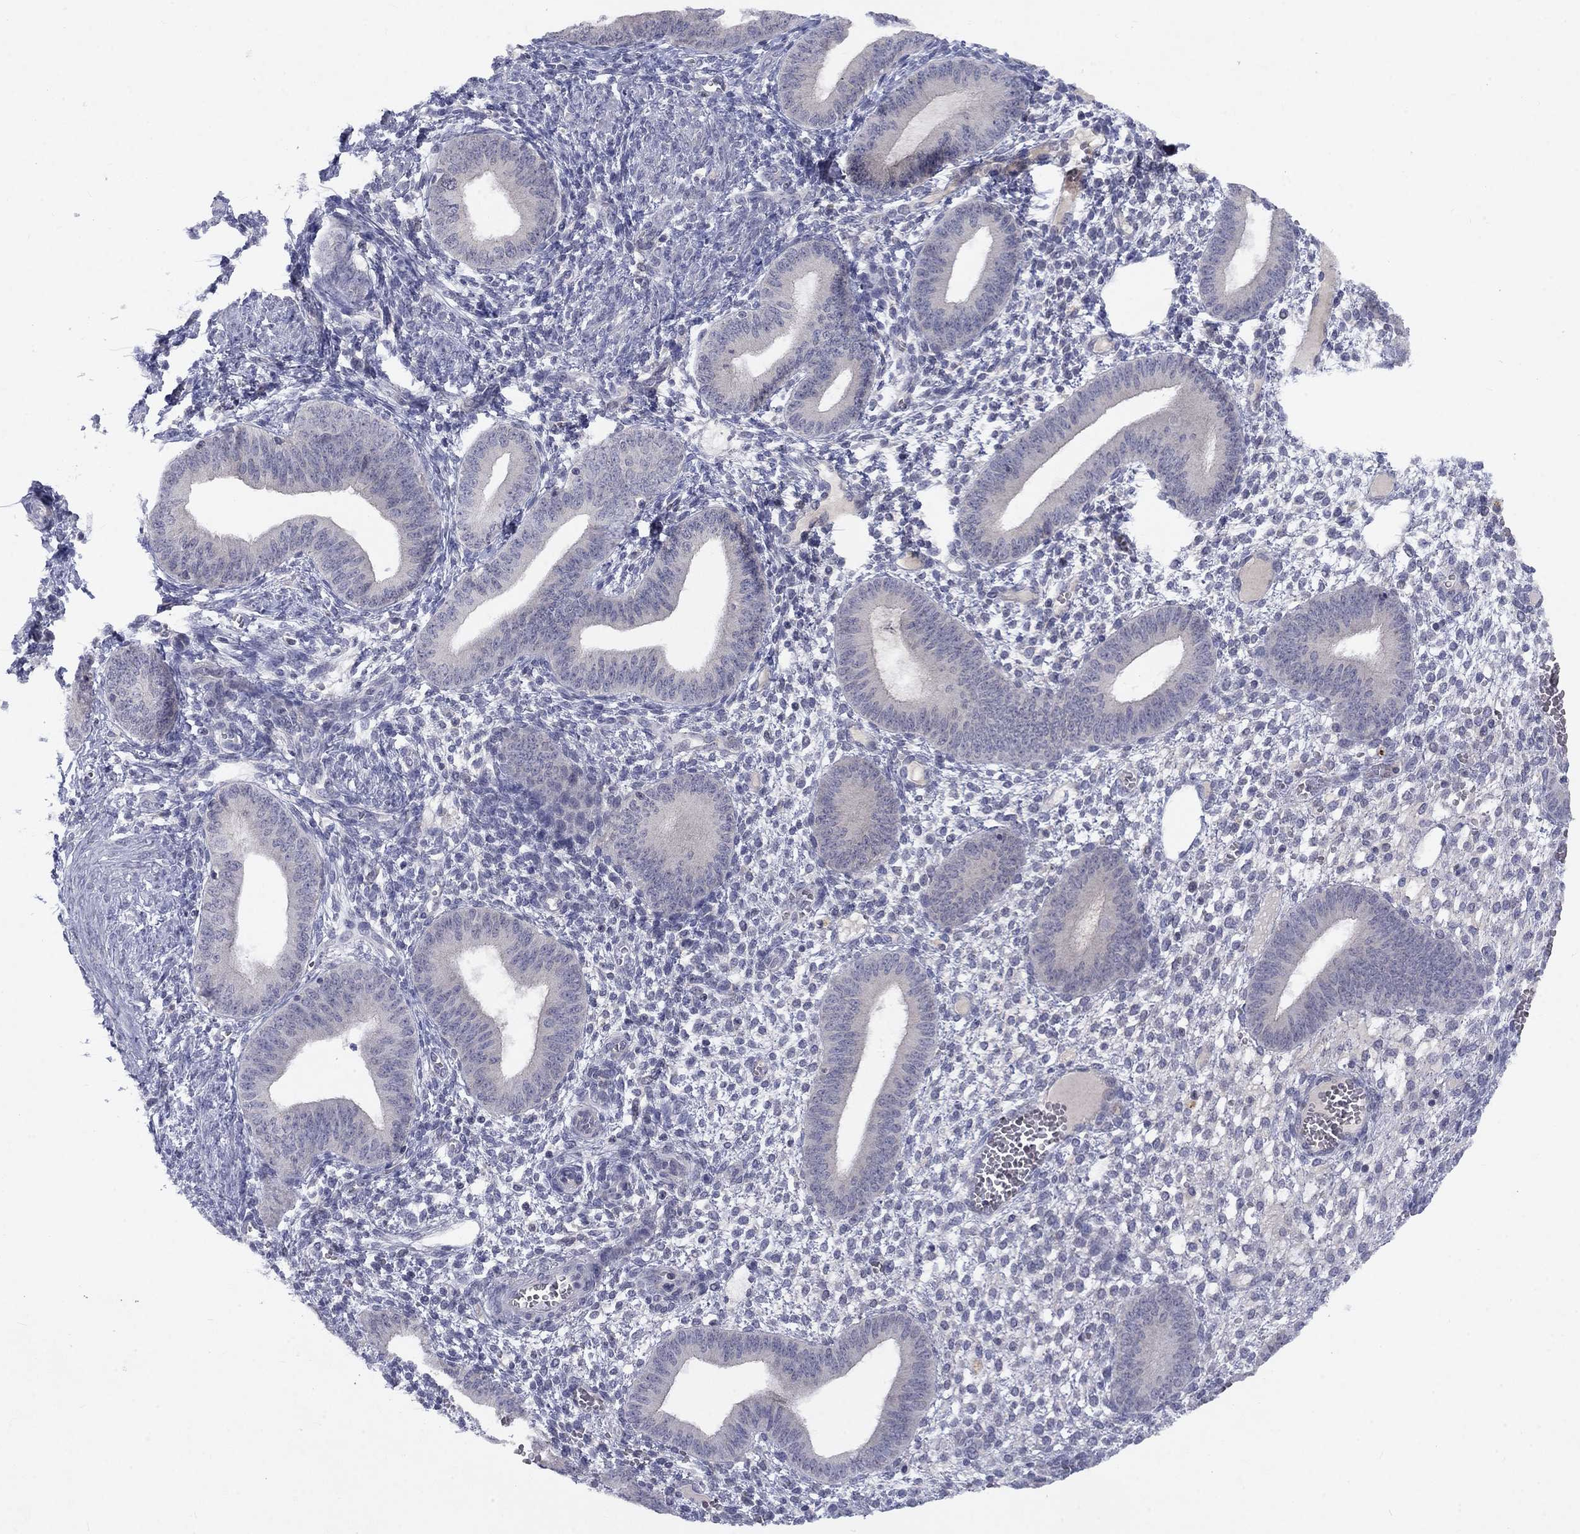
{"staining": {"intensity": "negative", "quantity": "none", "location": "none"}, "tissue": "endometrium", "cell_type": "Cells in endometrial stroma", "image_type": "normal", "snomed": [{"axis": "morphology", "description": "Normal tissue, NOS"}, {"axis": "topography", "description": "Endometrium"}], "caption": "Immunohistochemical staining of unremarkable human endometrium reveals no significant staining in cells in endometrial stroma.", "gene": "CACNA1A", "patient": {"sex": "female", "age": 42}}